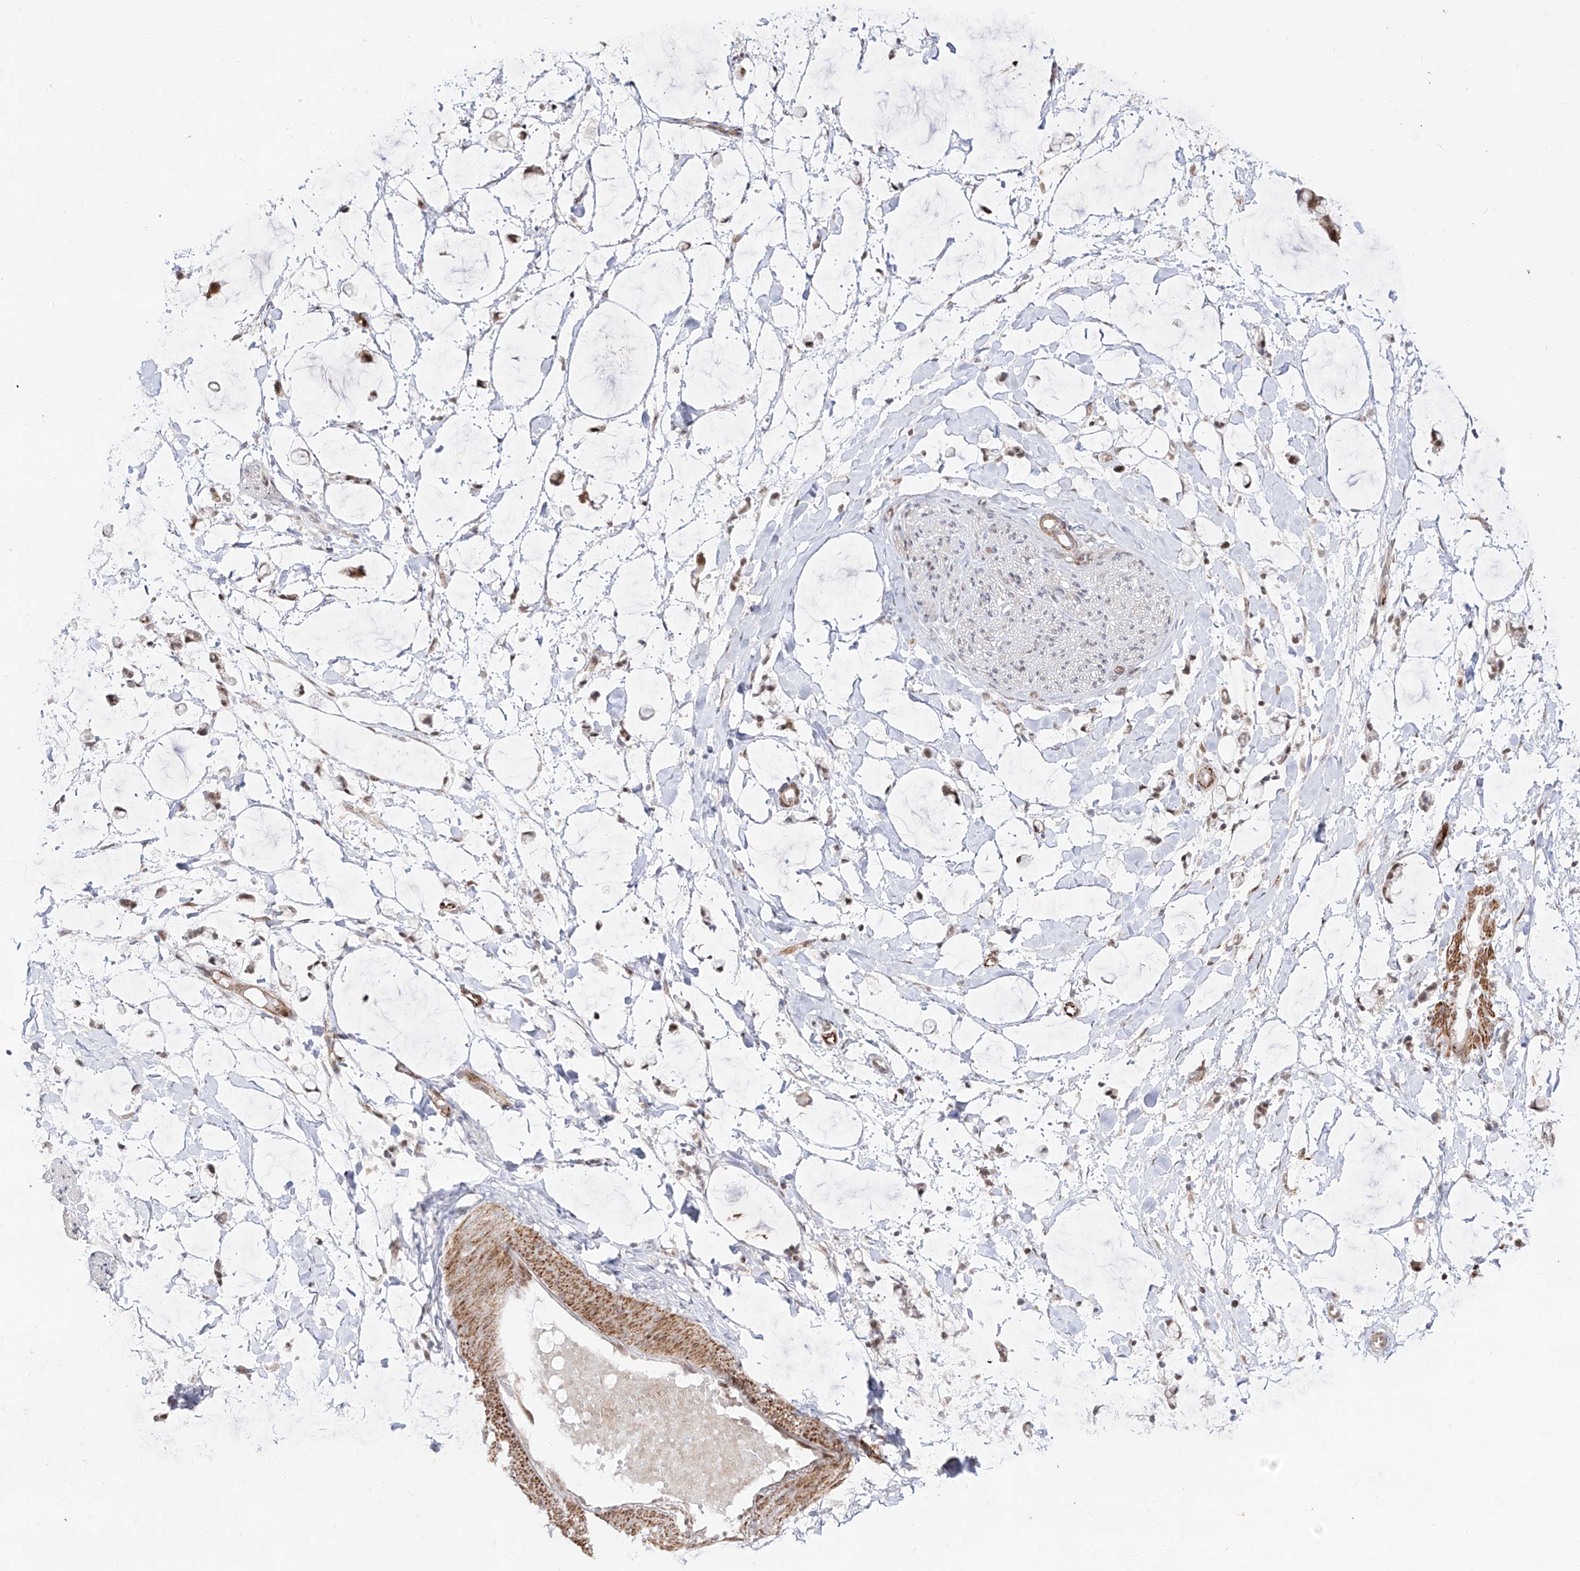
{"staining": {"intensity": "negative", "quantity": "none", "location": "none"}, "tissue": "adipose tissue", "cell_type": "Adipocytes", "image_type": "normal", "snomed": [{"axis": "morphology", "description": "Normal tissue, NOS"}, {"axis": "morphology", "description": "Adenocarcinoma, NOS"}, {"axis": "topography", "description": "Colon"}, {"axis": "topography", "description": "Peripheral nerve tissue"}], "caption": "The histopathology image demonstrates no staining of adipocytes in benign adipose tissue. (DAB IHC with hematoxylin counter stain).", "gene": "ZNF180", "patient": {"sex": "male", "age": 14}}